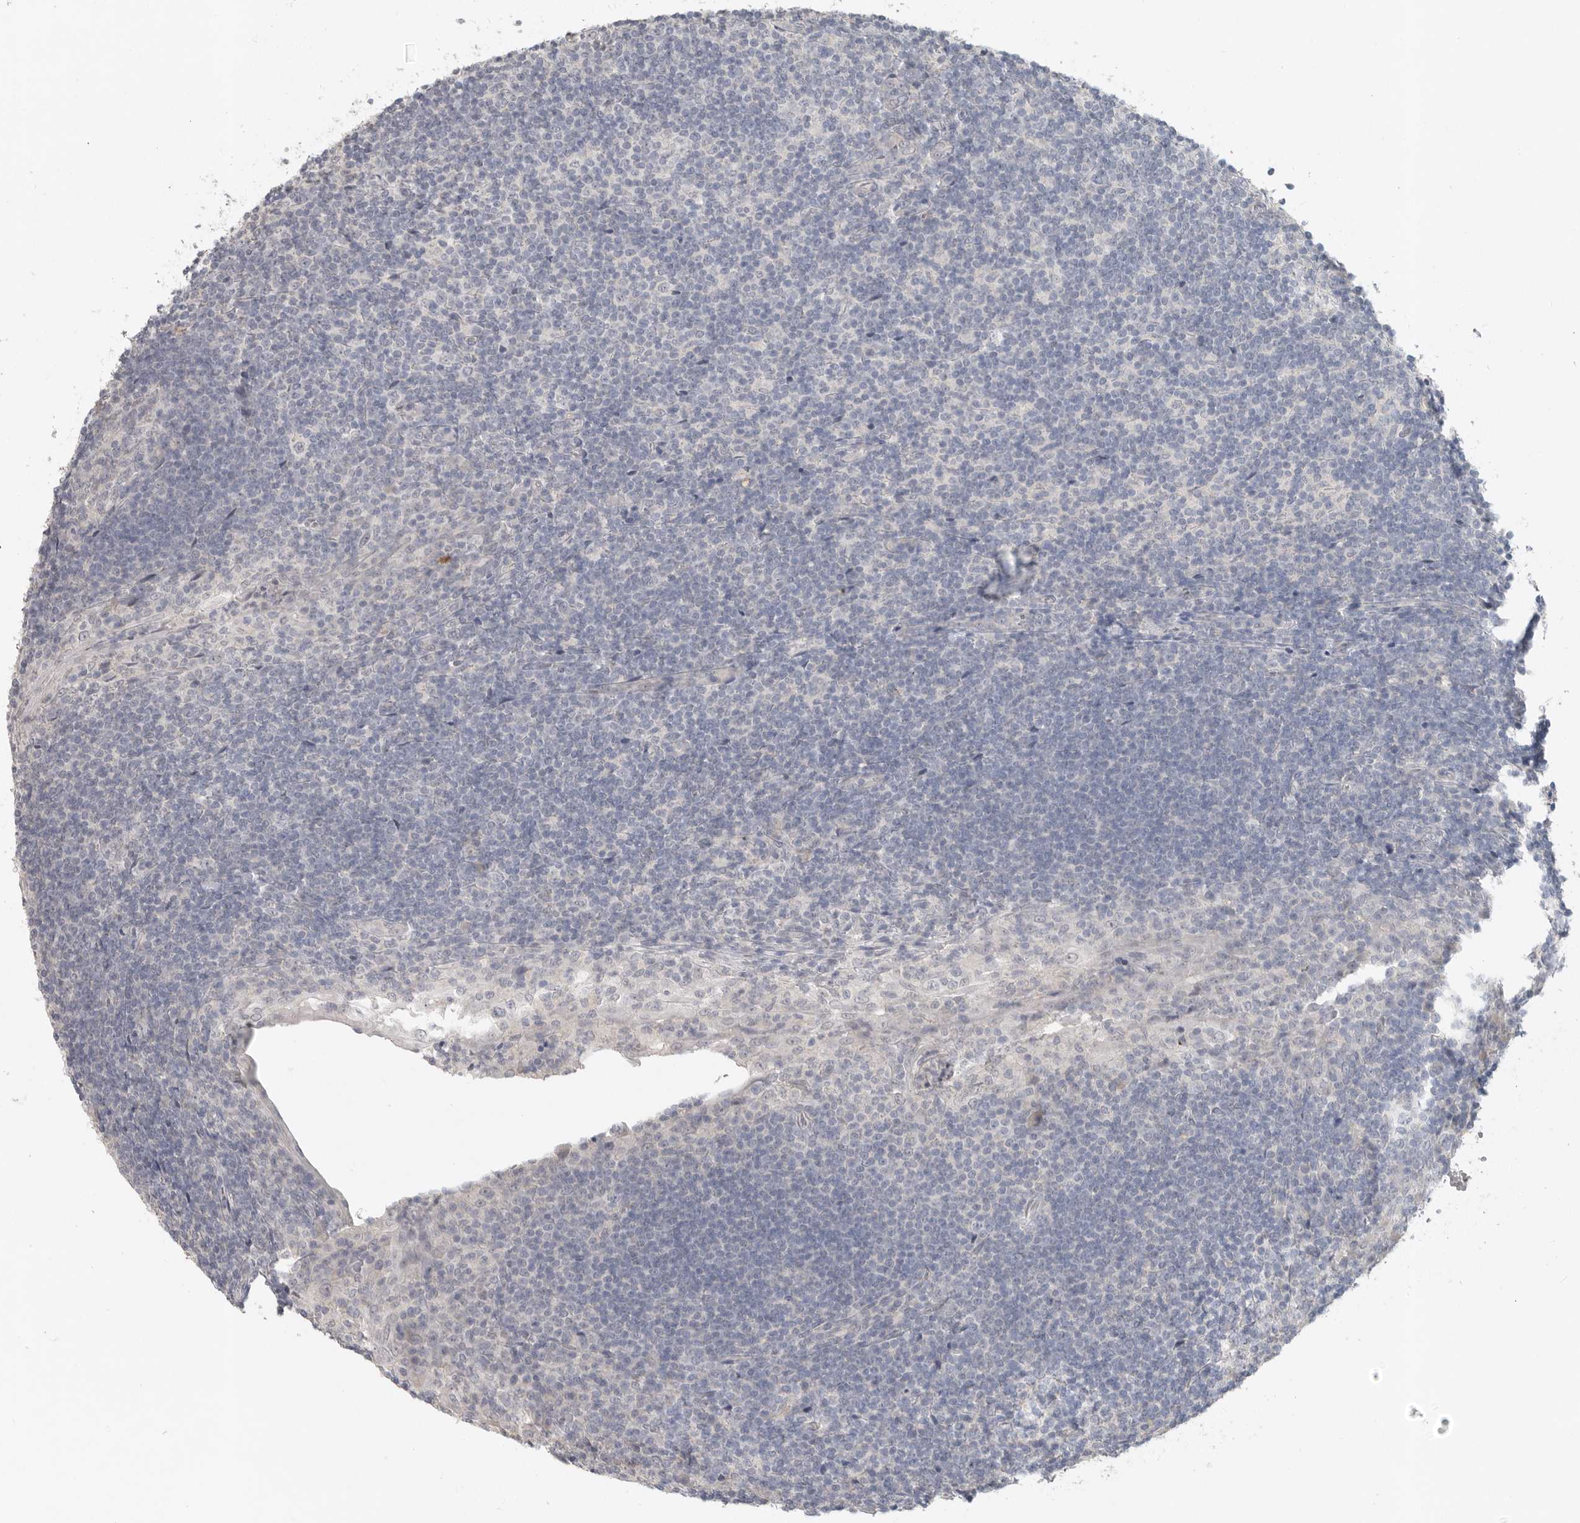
{"staining": {"intensity": "negative", "quantity": "none", "location": "none"}, "tissue": "tonsil", "cell_type": "Germinal center cells", "image_type": "normal", "snomed": [{"axis": "morphology", "description": "Normal tissue, NOS"}, {"axis": "topography", "description": "Tonsil"}], "caption": "Histopathology image shows no significant protein staining in germinal center cells of normal tonsil. (Stains: DAB IHC with hematoxylin counter stain, Microscopy: brightfield microscopy at high magnification).", "gene": "REG4", "patient": {"sex": "male", "age": 37}}